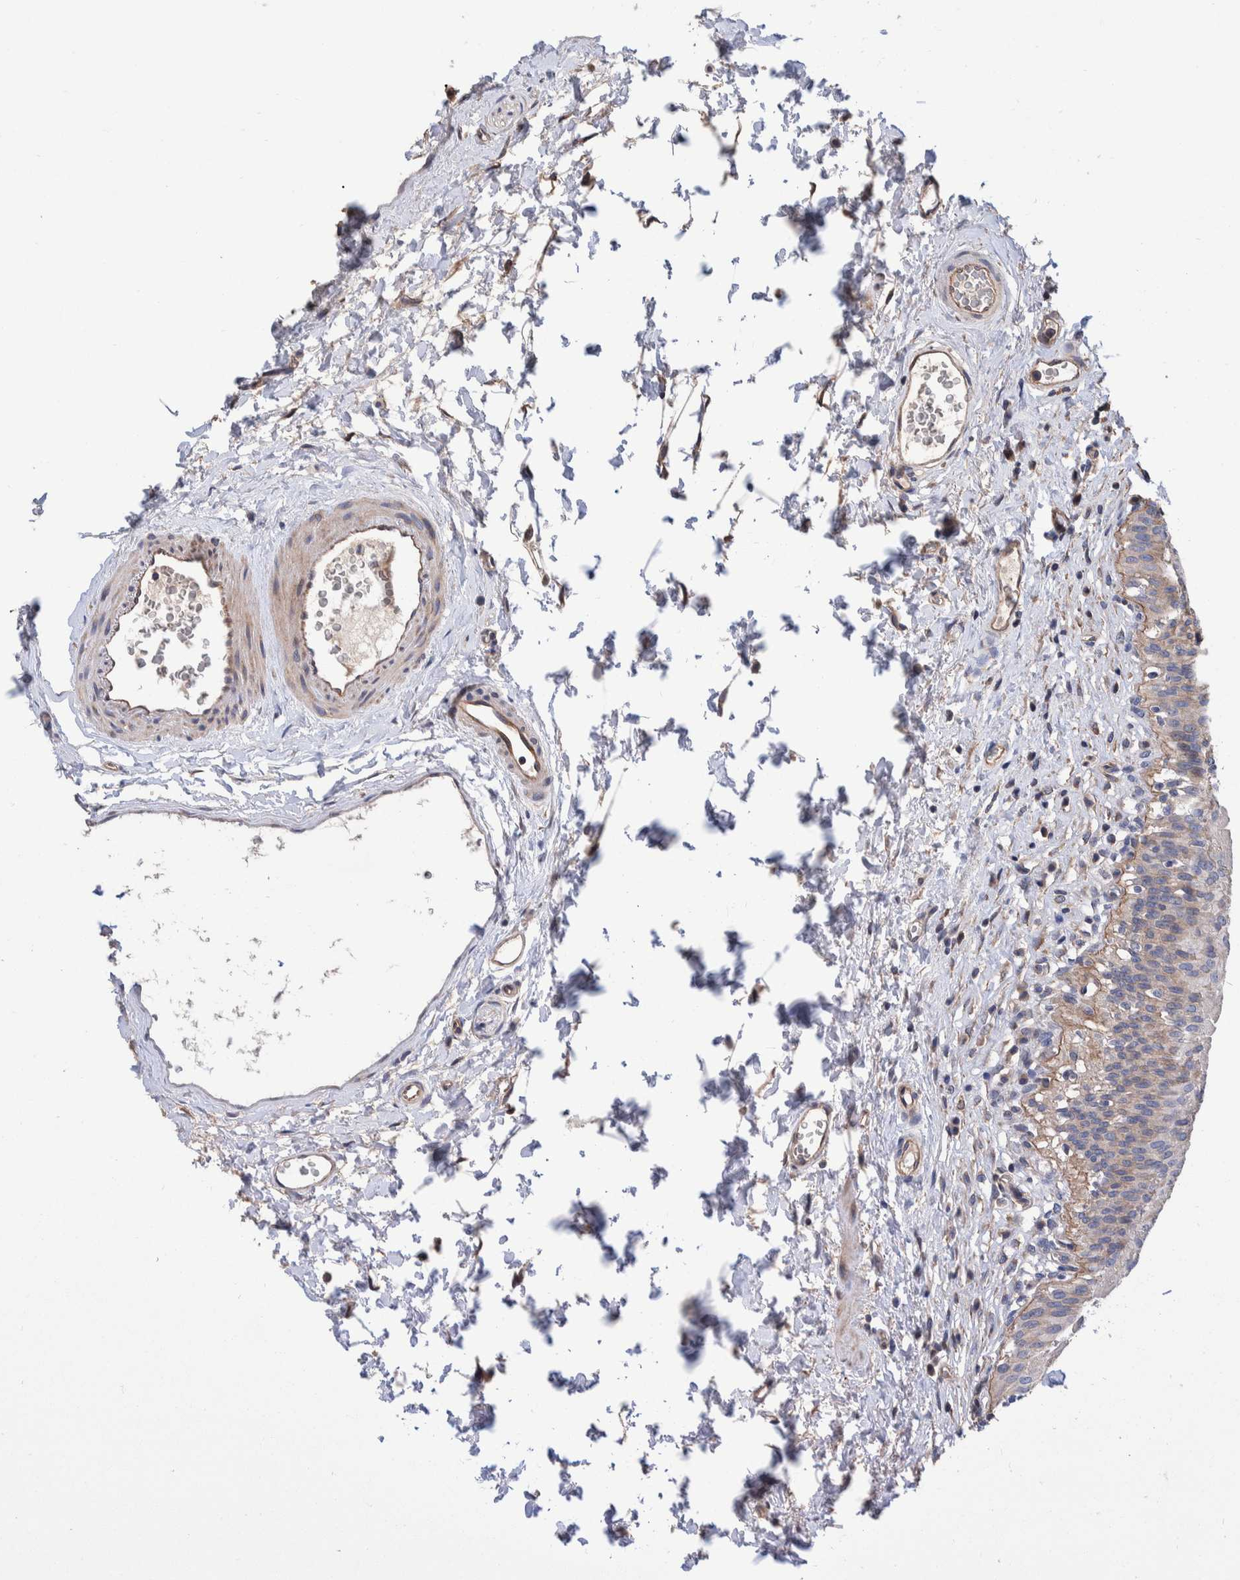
{"staining": {"intensity": "weak", "quantity": "<25%", "location": "cytoplasmic/membranous"}, "tissue": "urothelial cancer", "cell_type": "Tumor cells", "image_type": "cancer", "snomed": [{"axis": "morphology", "description": "Normal tissue, NOS"}, {"axis": "morphology", "description": "Urothelial carcinoma, Low grade"}, {"axis": "topography", "description": "Smooth muscle"}, {"axis": "topography", "description": "Urinary bladder"}], "caption": "This is an immunohistochemistry (IHC) micrograph of human urothelial cancer. There is no positivity in tumor cells.", "gene": "SLC45A4", "patient": {"sex": "male", "age": 60}}